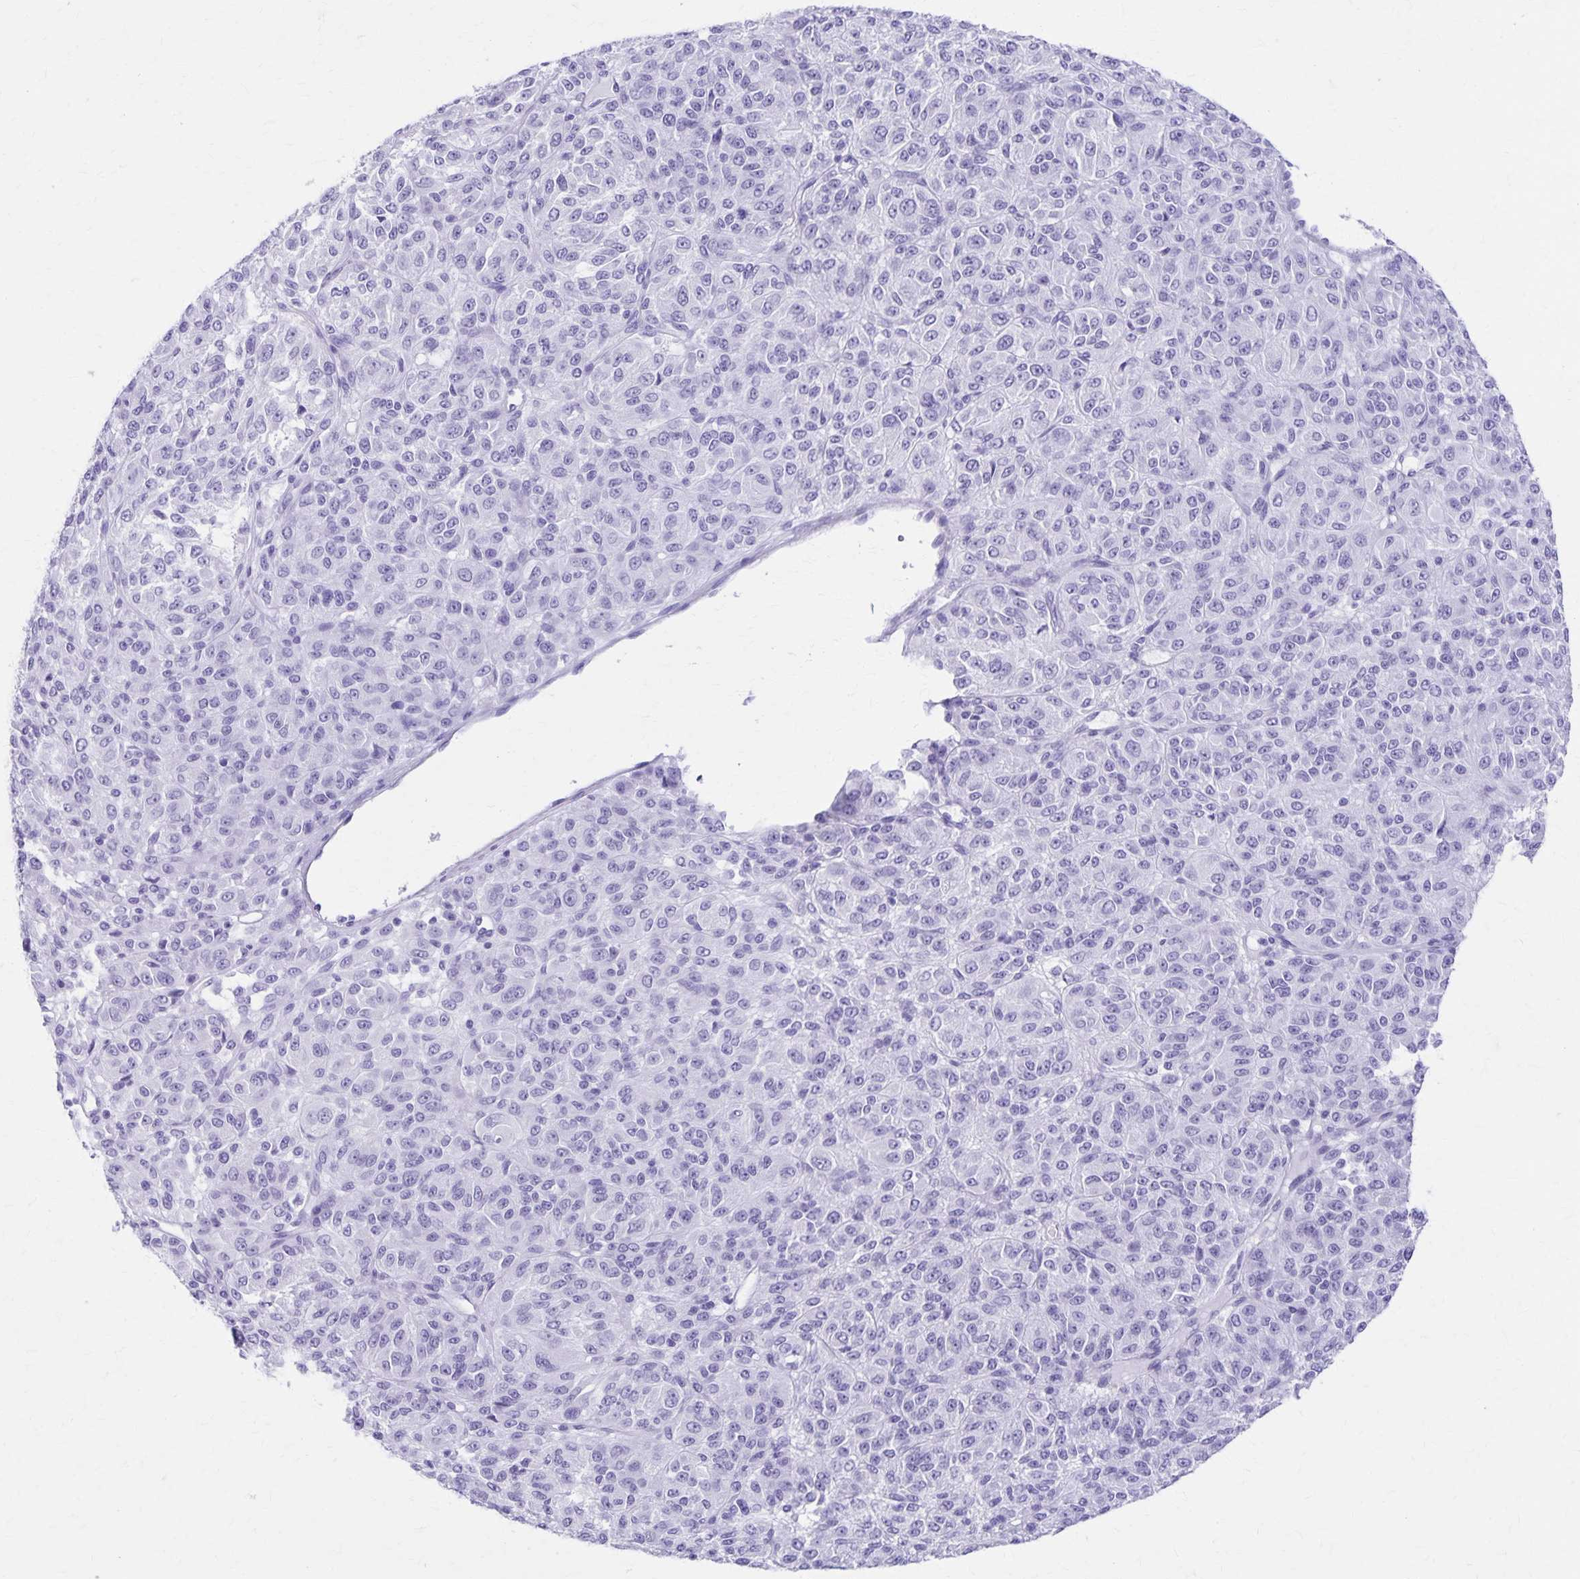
{"staining": {"intensity": "negative", "quantity": "none", "location": "none"}, "tissue": "melanoma", "cell_type": "Tumor cells", "image_type": "cancer", "snomed": [{"axis": "morphology", "description": "Malignant melanoma, Metastatic site"}, {"axis": "topography", "description": "Brain"}], "caption": "There is no significant staining in tumor cells of melanoma.", "gene": "DEFA5", "patient": {"sex": "female", "age": 56}}